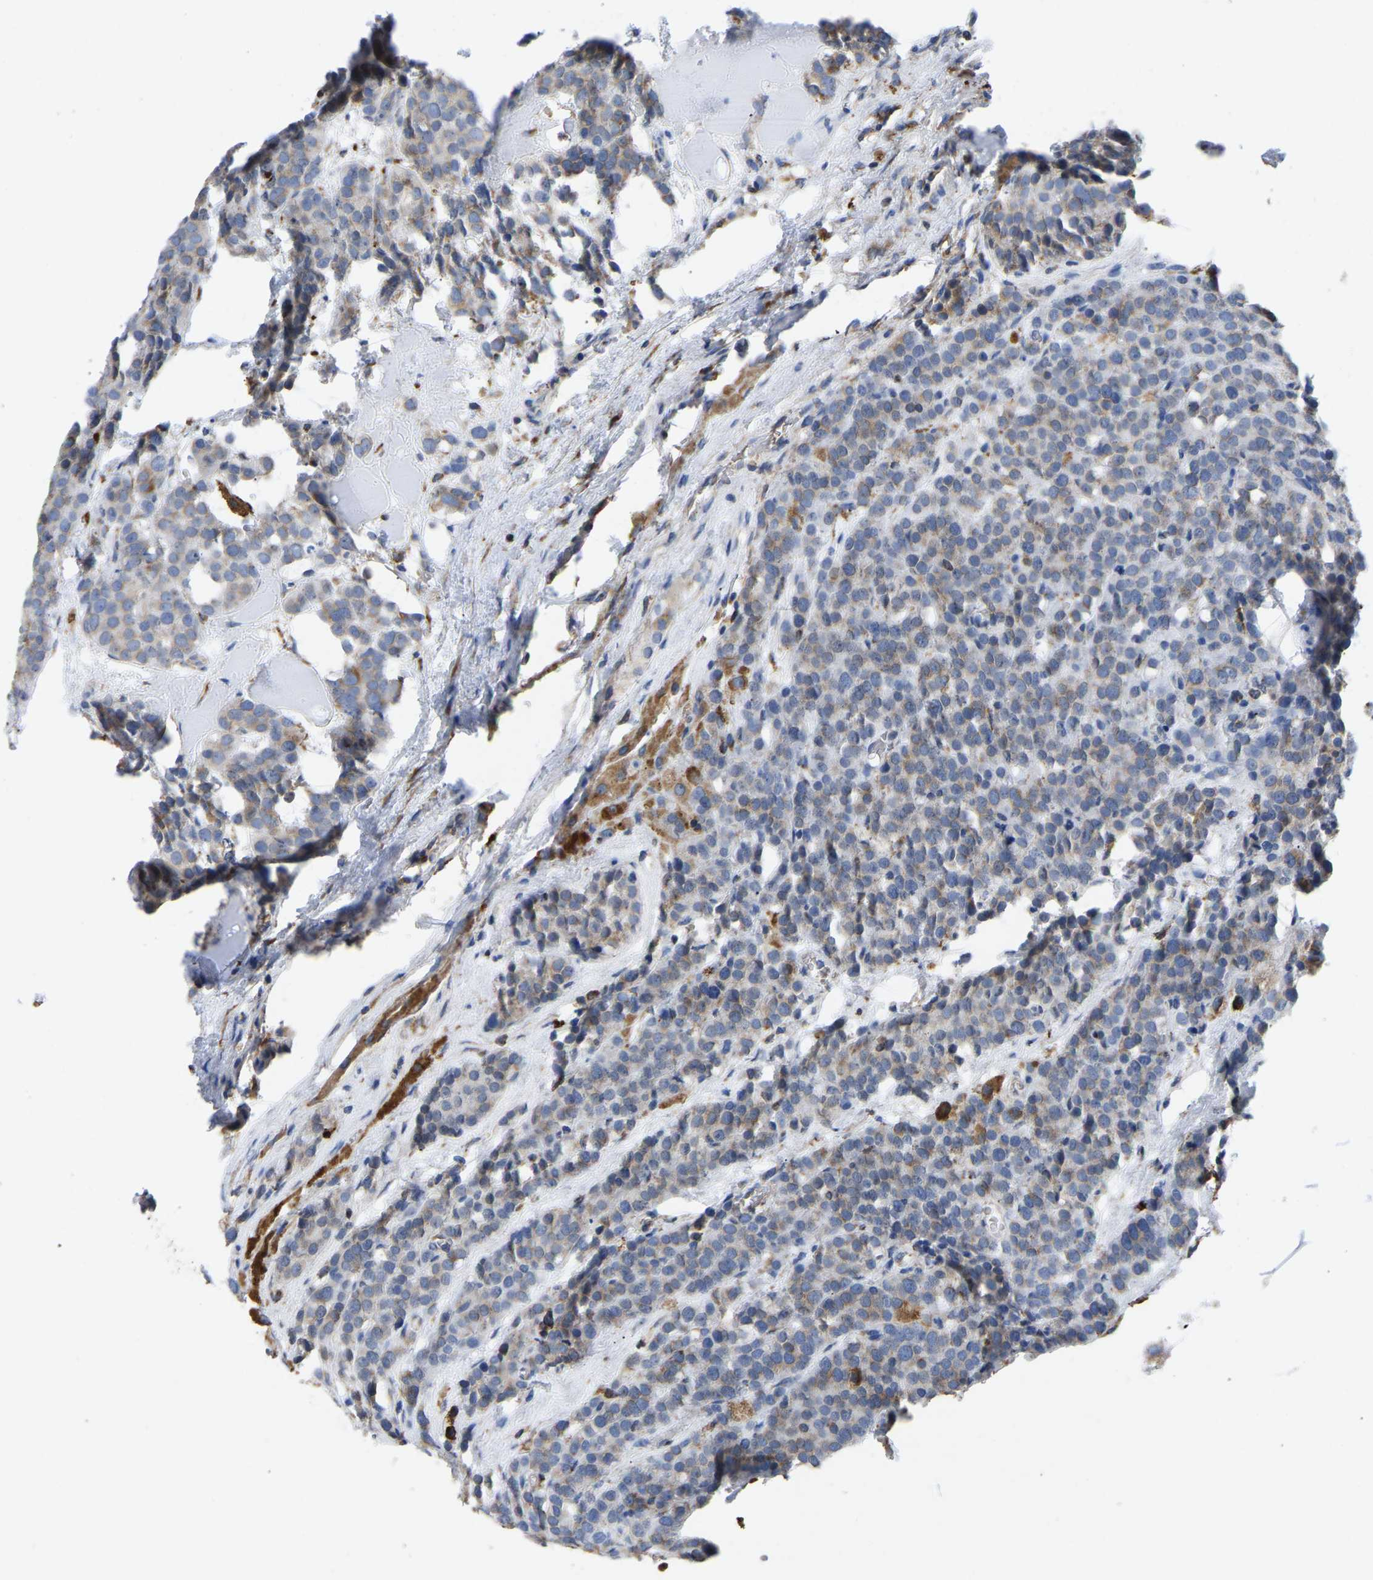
{"staining": {"intensity": "weak", "quantity": "<25%", "location": "cytoplasmic/membranous"}, "tissue": "testis cancer", "cell_type": "Tumor cells", "image_type": "cancer", "snomed": [{"axis": "morphology", "description": "Seminoma, NOS"}, {"axis": "topography", "description": "Testis"}], "caption": "This is a histopathology image of IHC staining of testis seminoma, which shows no expression in tumor cells.", "gene": "P4HB", "patient": {"sex": "male", "age": 71}}